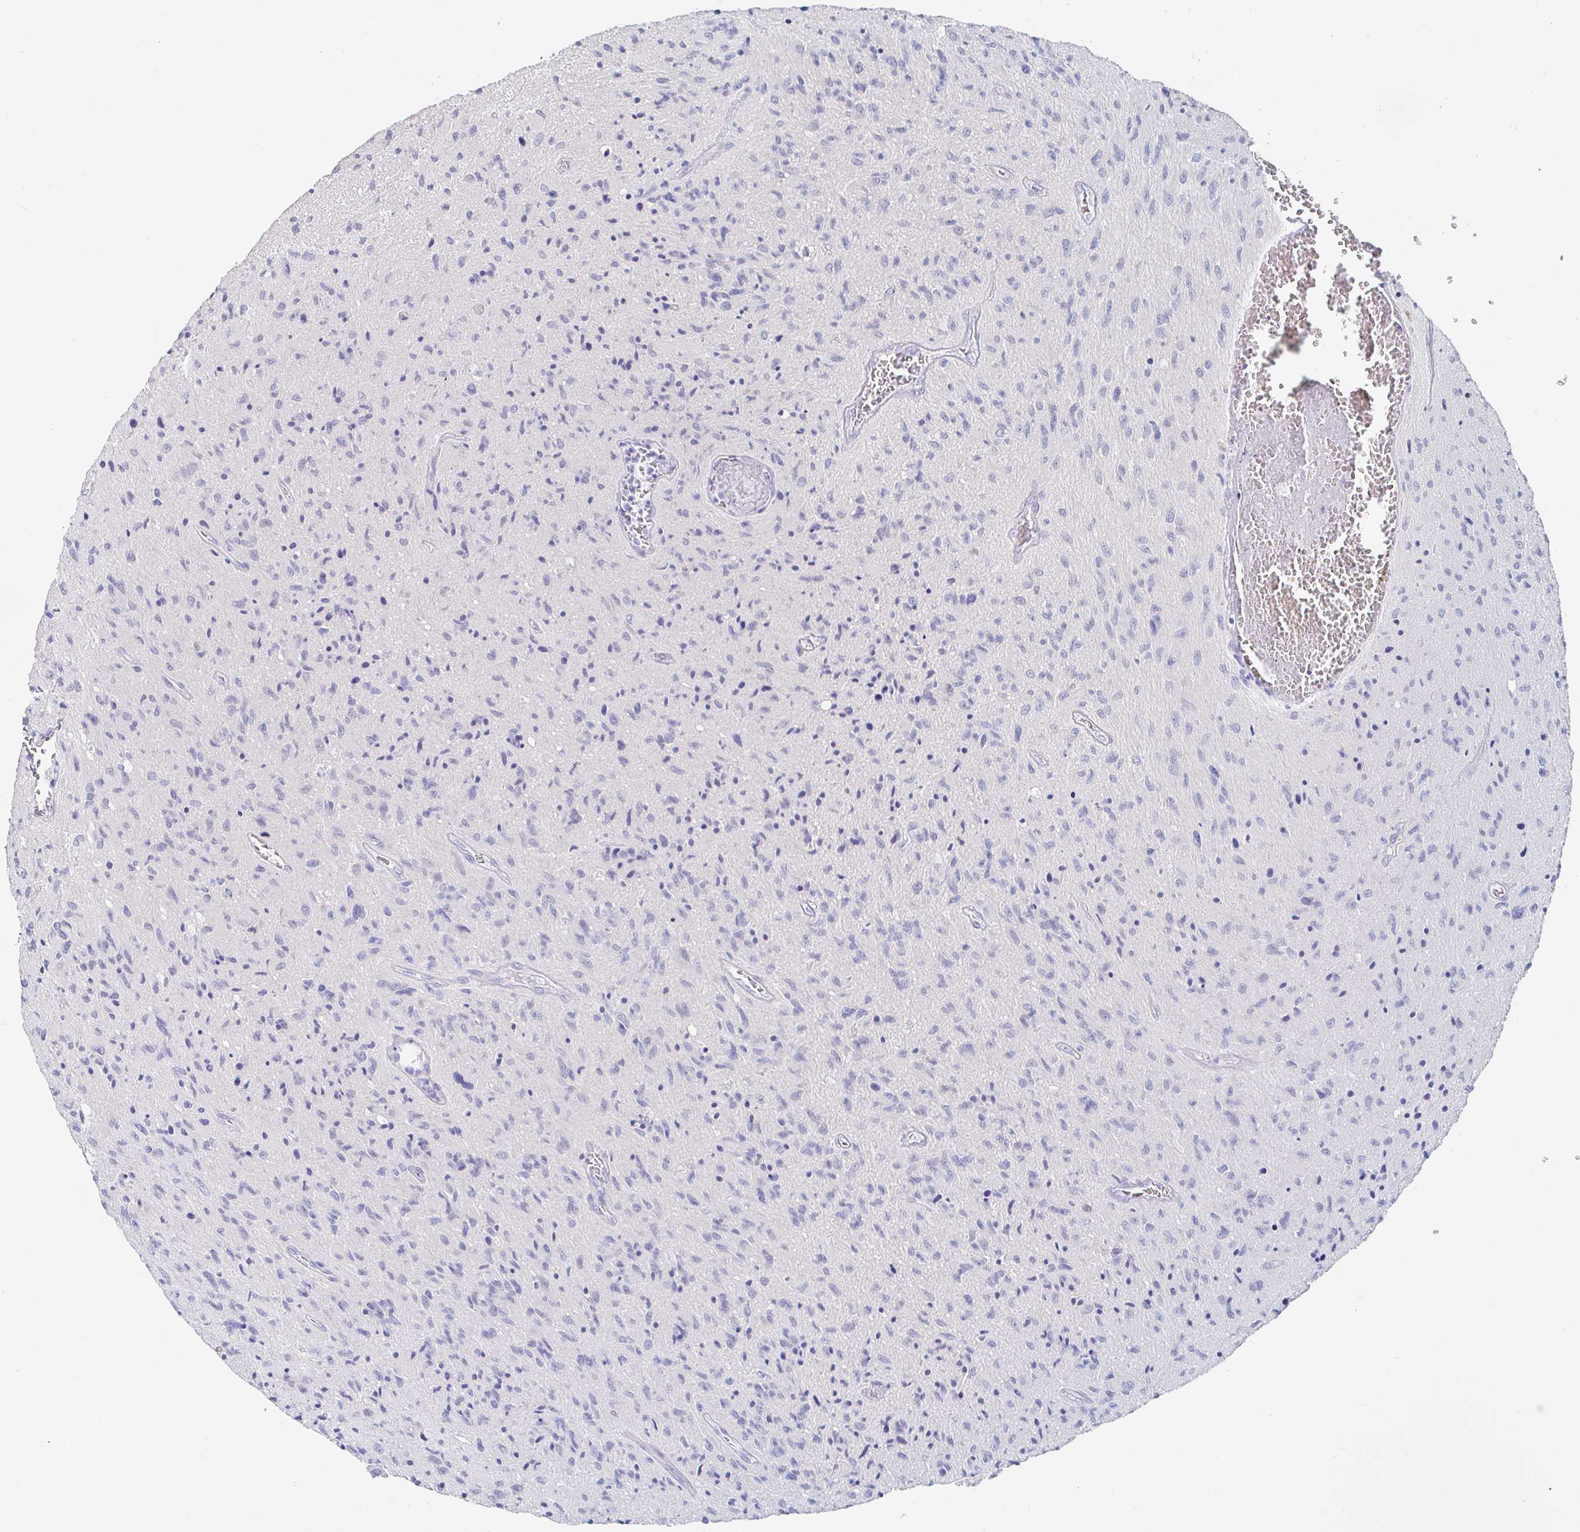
{"staining": {"intensity": "negative", "quantity": "none", "location": "none"}, "tissue": "glioma", "cell_type": "Tumor cells", "image_type": "cancer", "snomed": [{"axis": "morphology", "description": "Glioma, malignant, High grade"}, {"axis": "topography", "description": "Brain"}], "caption": "High power microscopy image of an immunohistochemistry (IHC) image of malignant glioma (high-grade), revealing no significant expression in tumor cells.", "gene": "PDE6B", "patient": {"sex": "male", "age": 54}}